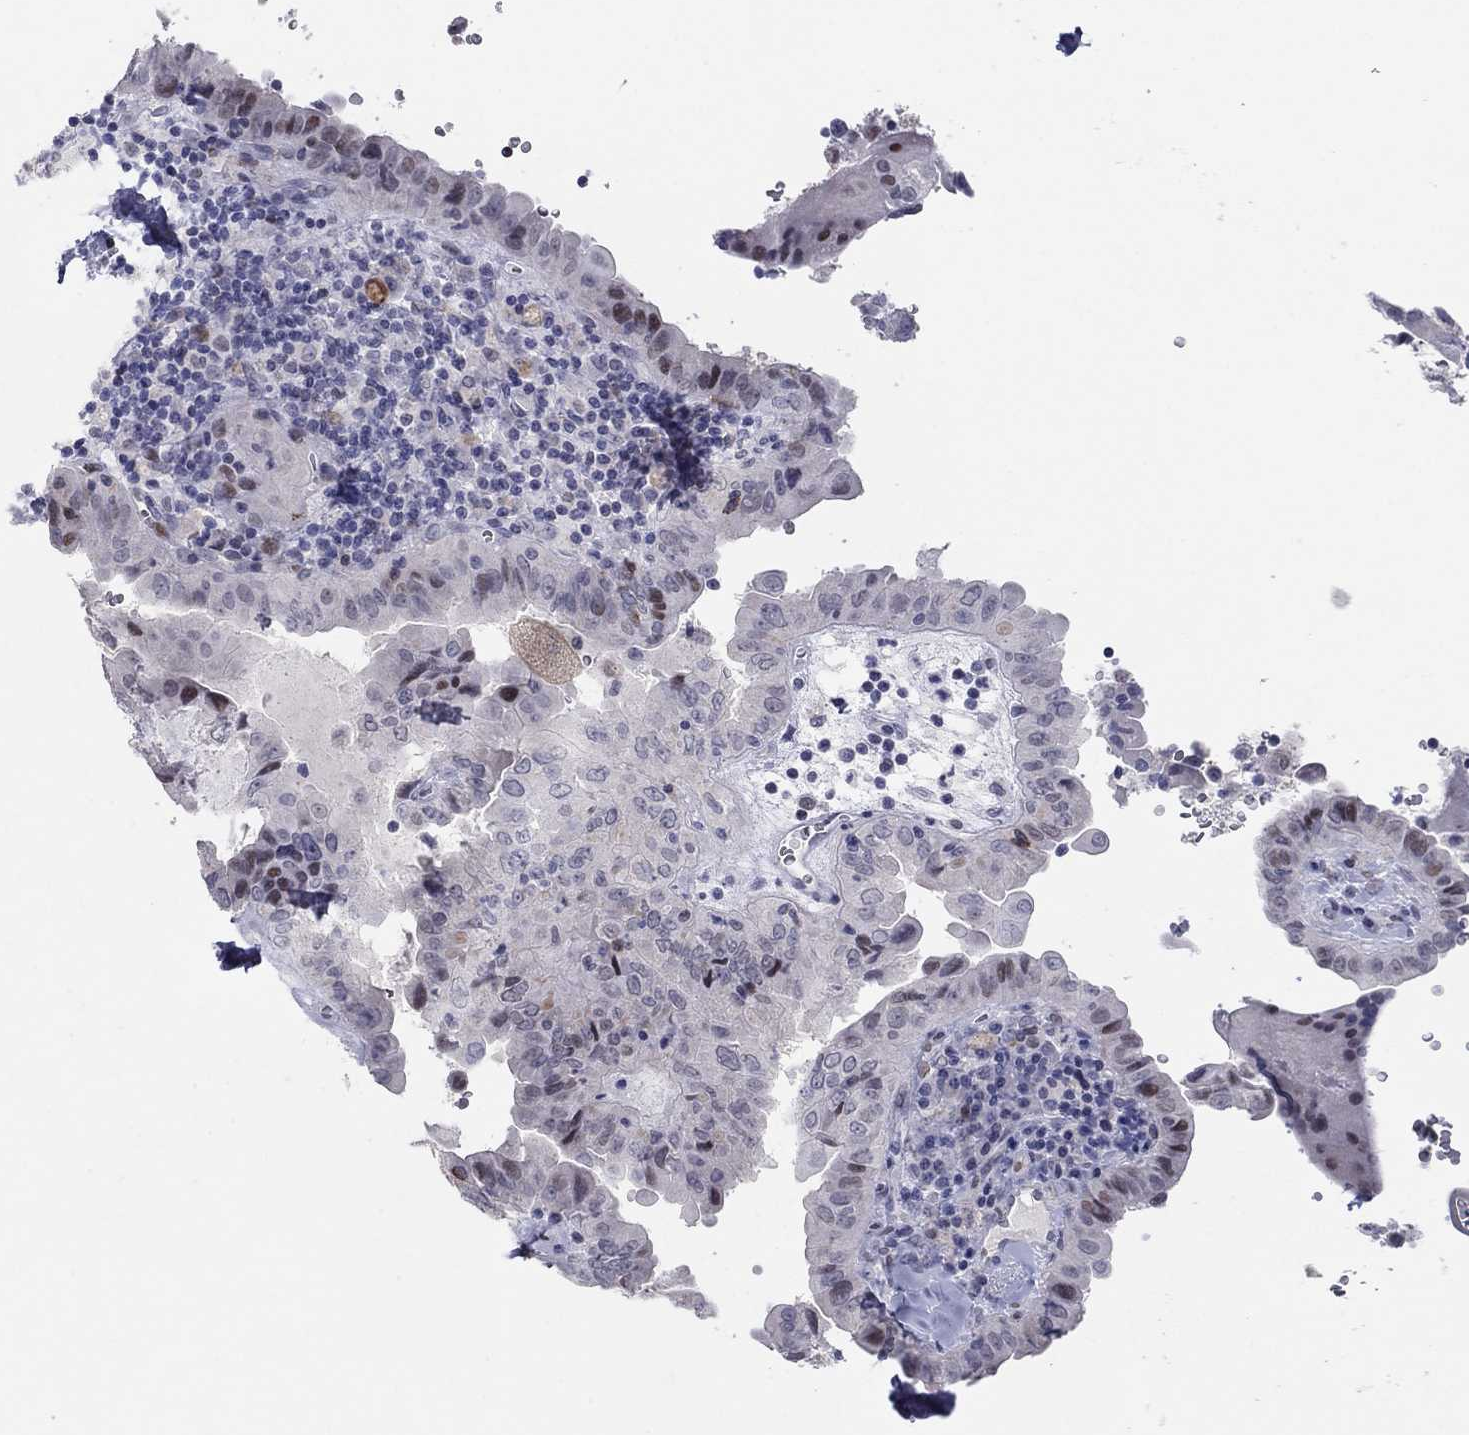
{"staining": {"intensity": "negative", "quantity": "none", "location": "none"}, "tissue": "thyroid cancer", "cell_type": "Tumor cells", "image_type": "cancer", "snomed": [{"axis": "morphology", "description": "Papillary adenocarcinoma, NOS"}, {"axis": "topography", "description": "Thyroid gland"}], "caption": "DAB (3,3'-diaminobenzidine) immunohistochemical staining of thyroid cancer (papillary adenocarcinoma) shows no significant expression in tumor cells.", "gene": "ITGAE", "patient": {"sex": "female", "age": 37}}